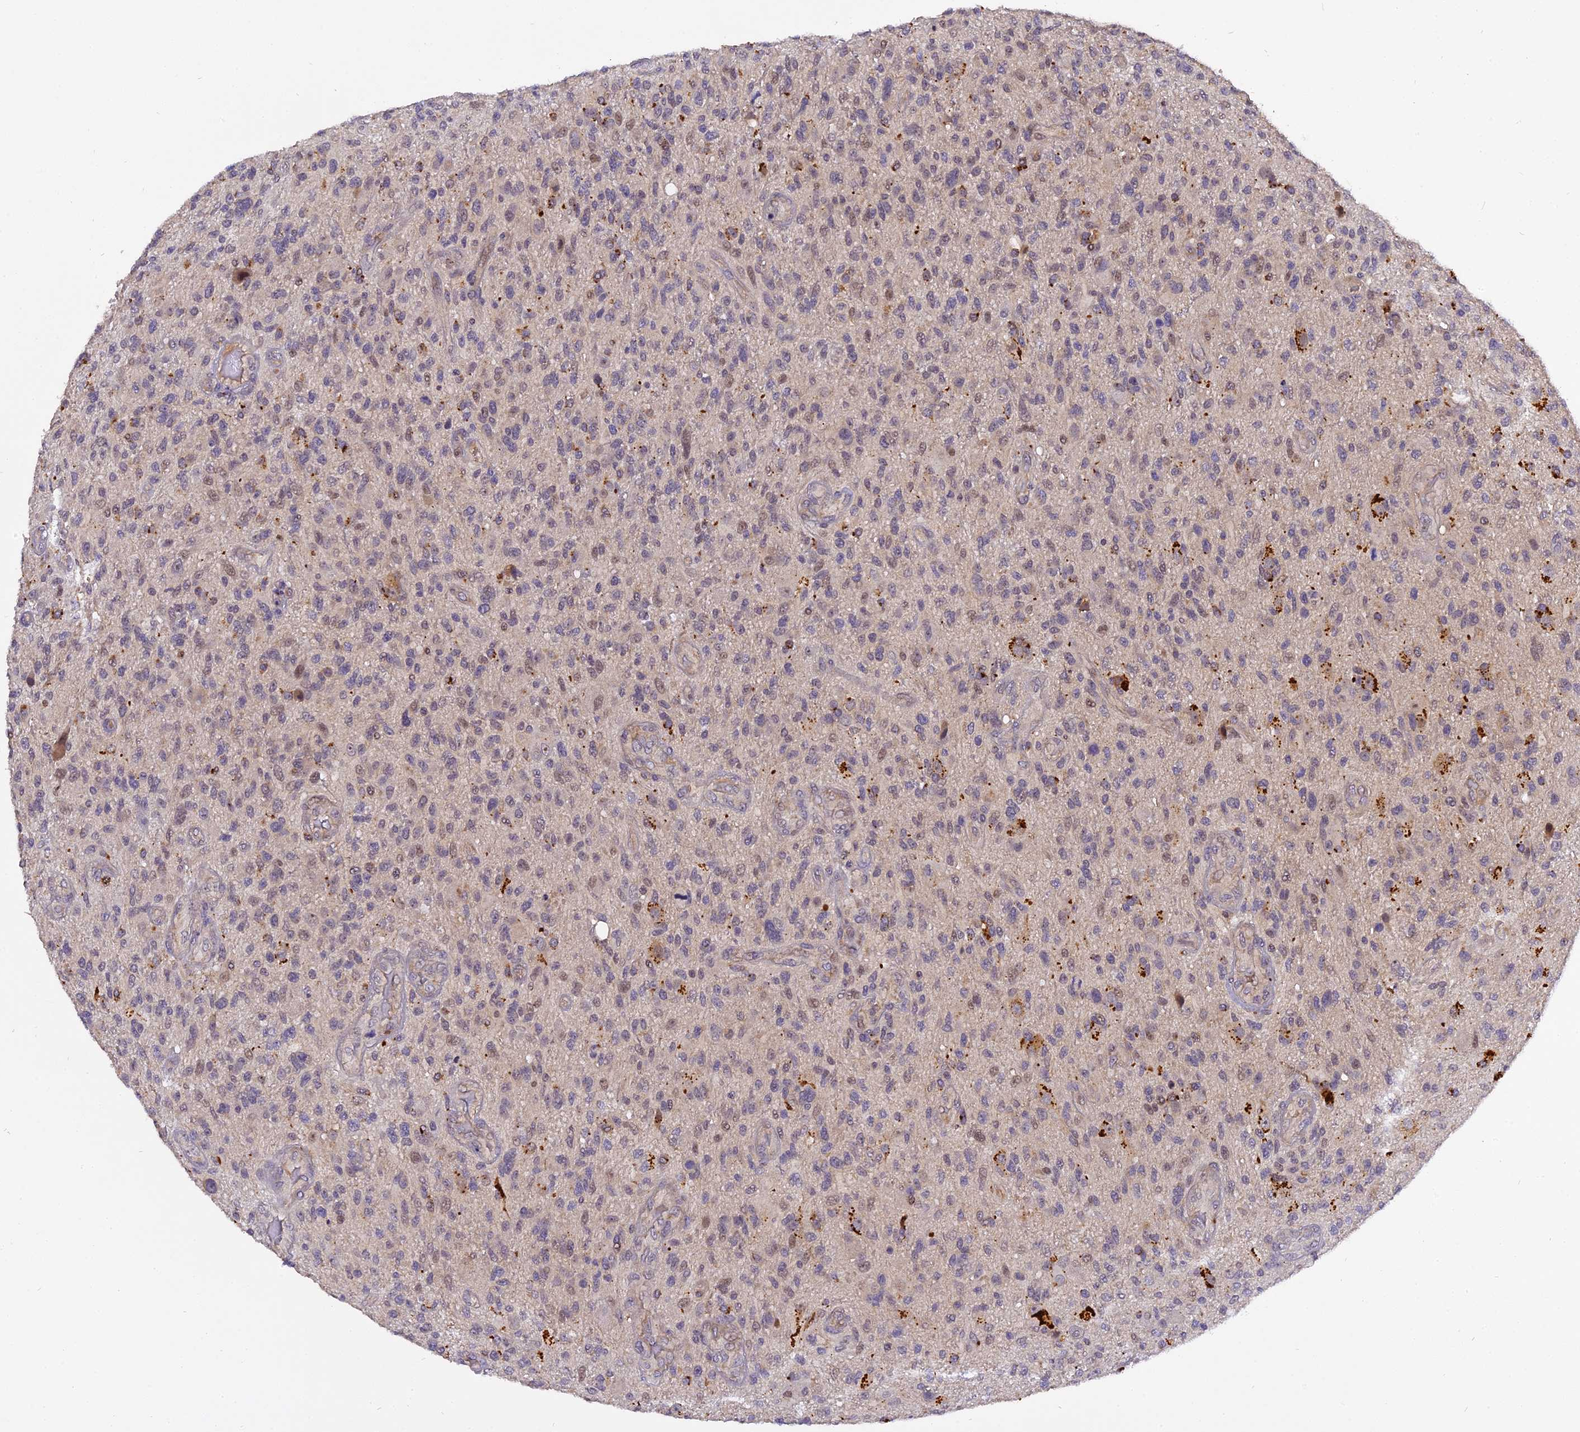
{"staining": {"intensity": "weak", "quantity": "25%-75%", "location": "nuclear"}, "tissue": "glioma", "cell_type": "Tumor cells", "image_type": "cancer", "snomed": [{"axis": "morphology", "description": "Glioma, malignant, High grade"}, {"axis": "topography", "description": "Brain"}], "caption": "Immunohistochemical staining of glioma exhibits weak nuclear protein expression in about 25%-75% of tumor cells. (DAB (3,3'-diaminobenzidine) IHC, brown staining for protein, blue staining for nuclei).", "gene": "FNIP2", "patient": {"sex": "male", "age": 47}}